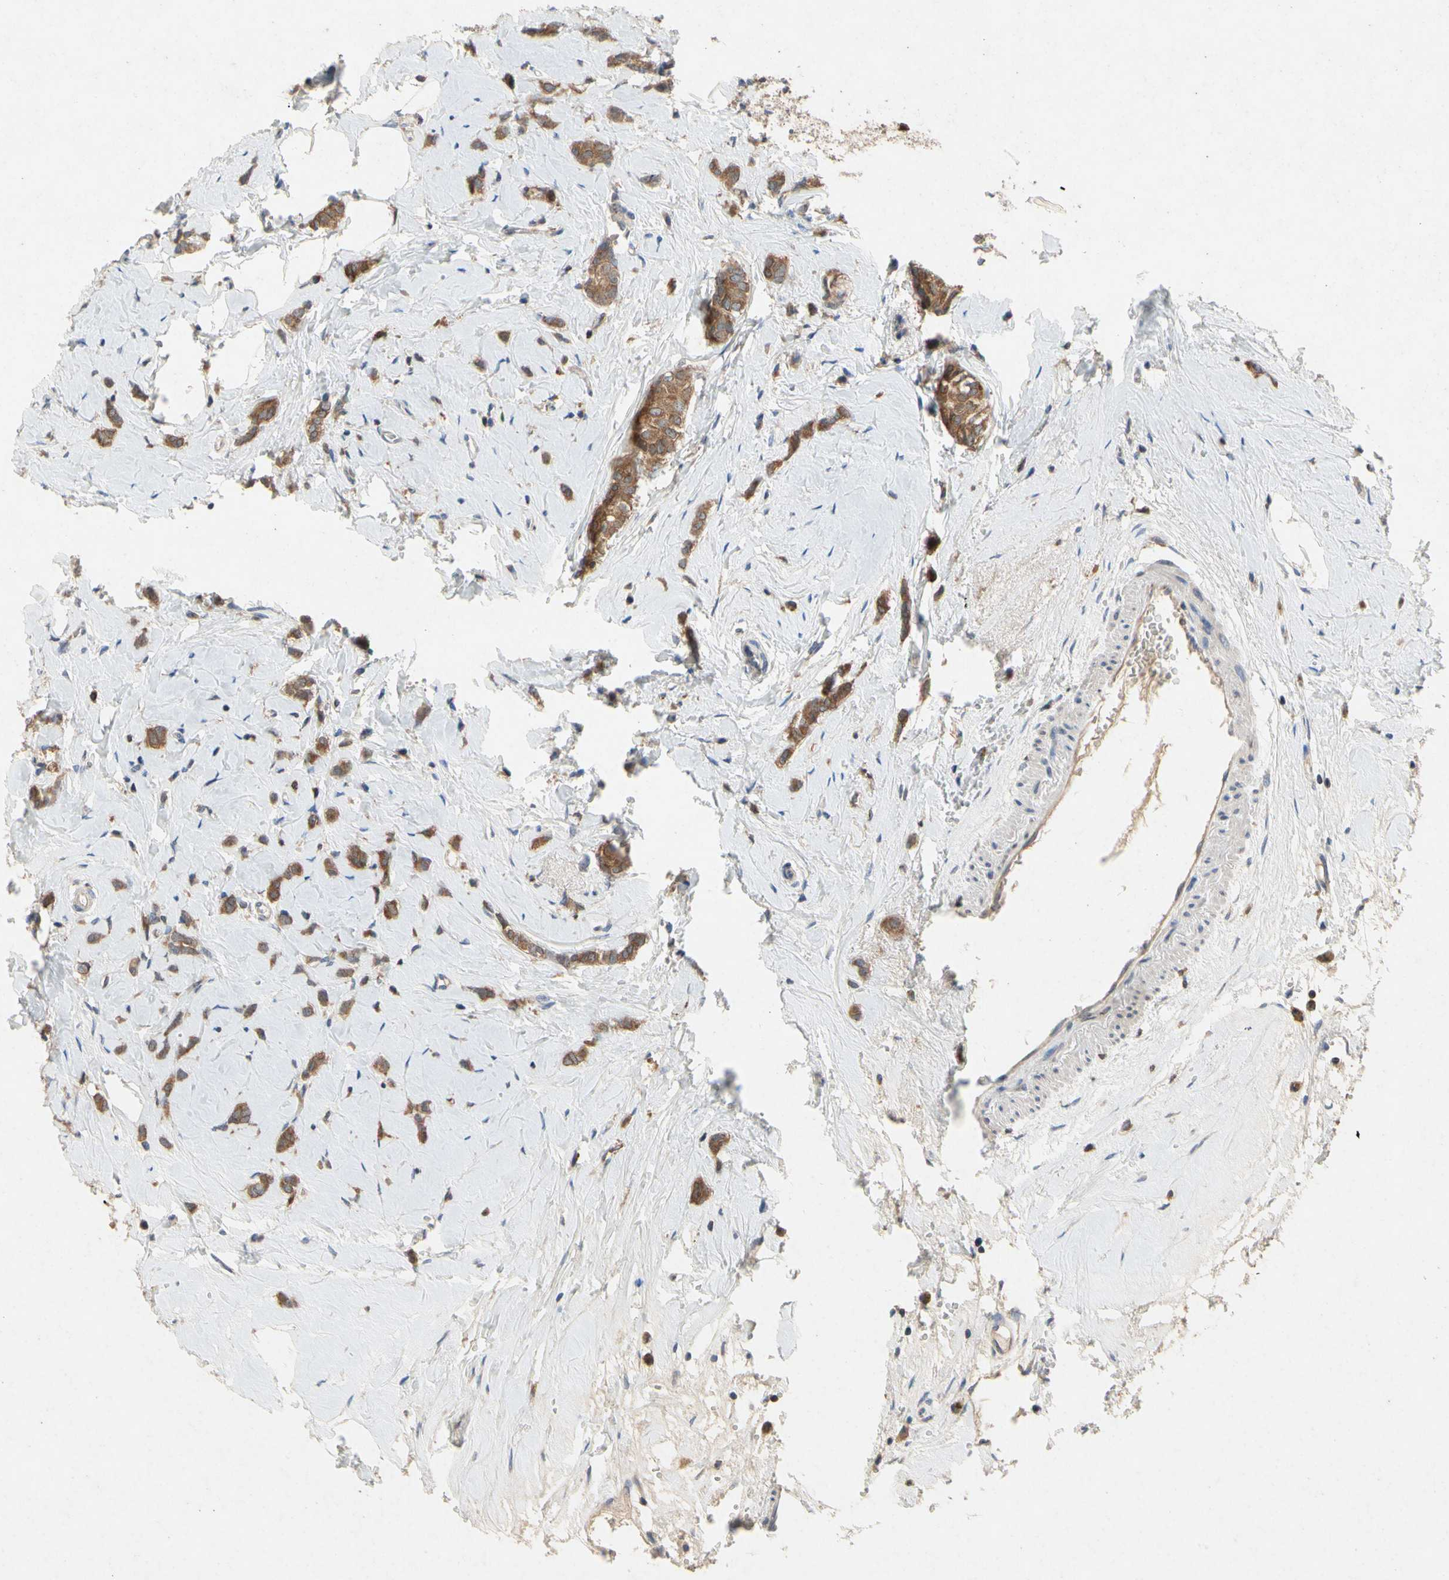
{"staining": {"intensity": "moderate", "quantity": ">75%", "location": "cytoplasmic/membranous"}, "tissue": "breast cancer", "cell_type": "Tumor cells", "image_type": "cancer", "snomed": [{"axis": "morphology", "description": "Lobular carcinoma"}, {"axis": "topography", "description": "Breast"}], "caption": "The image reveals staining of lobular carcinoma (breast), revealing moderate cytoplasmic/membranous protein staining (brown color) within tumor cells.", "gene": "RPS6KA1", "patient": {"sex": "female", "age": 60}}